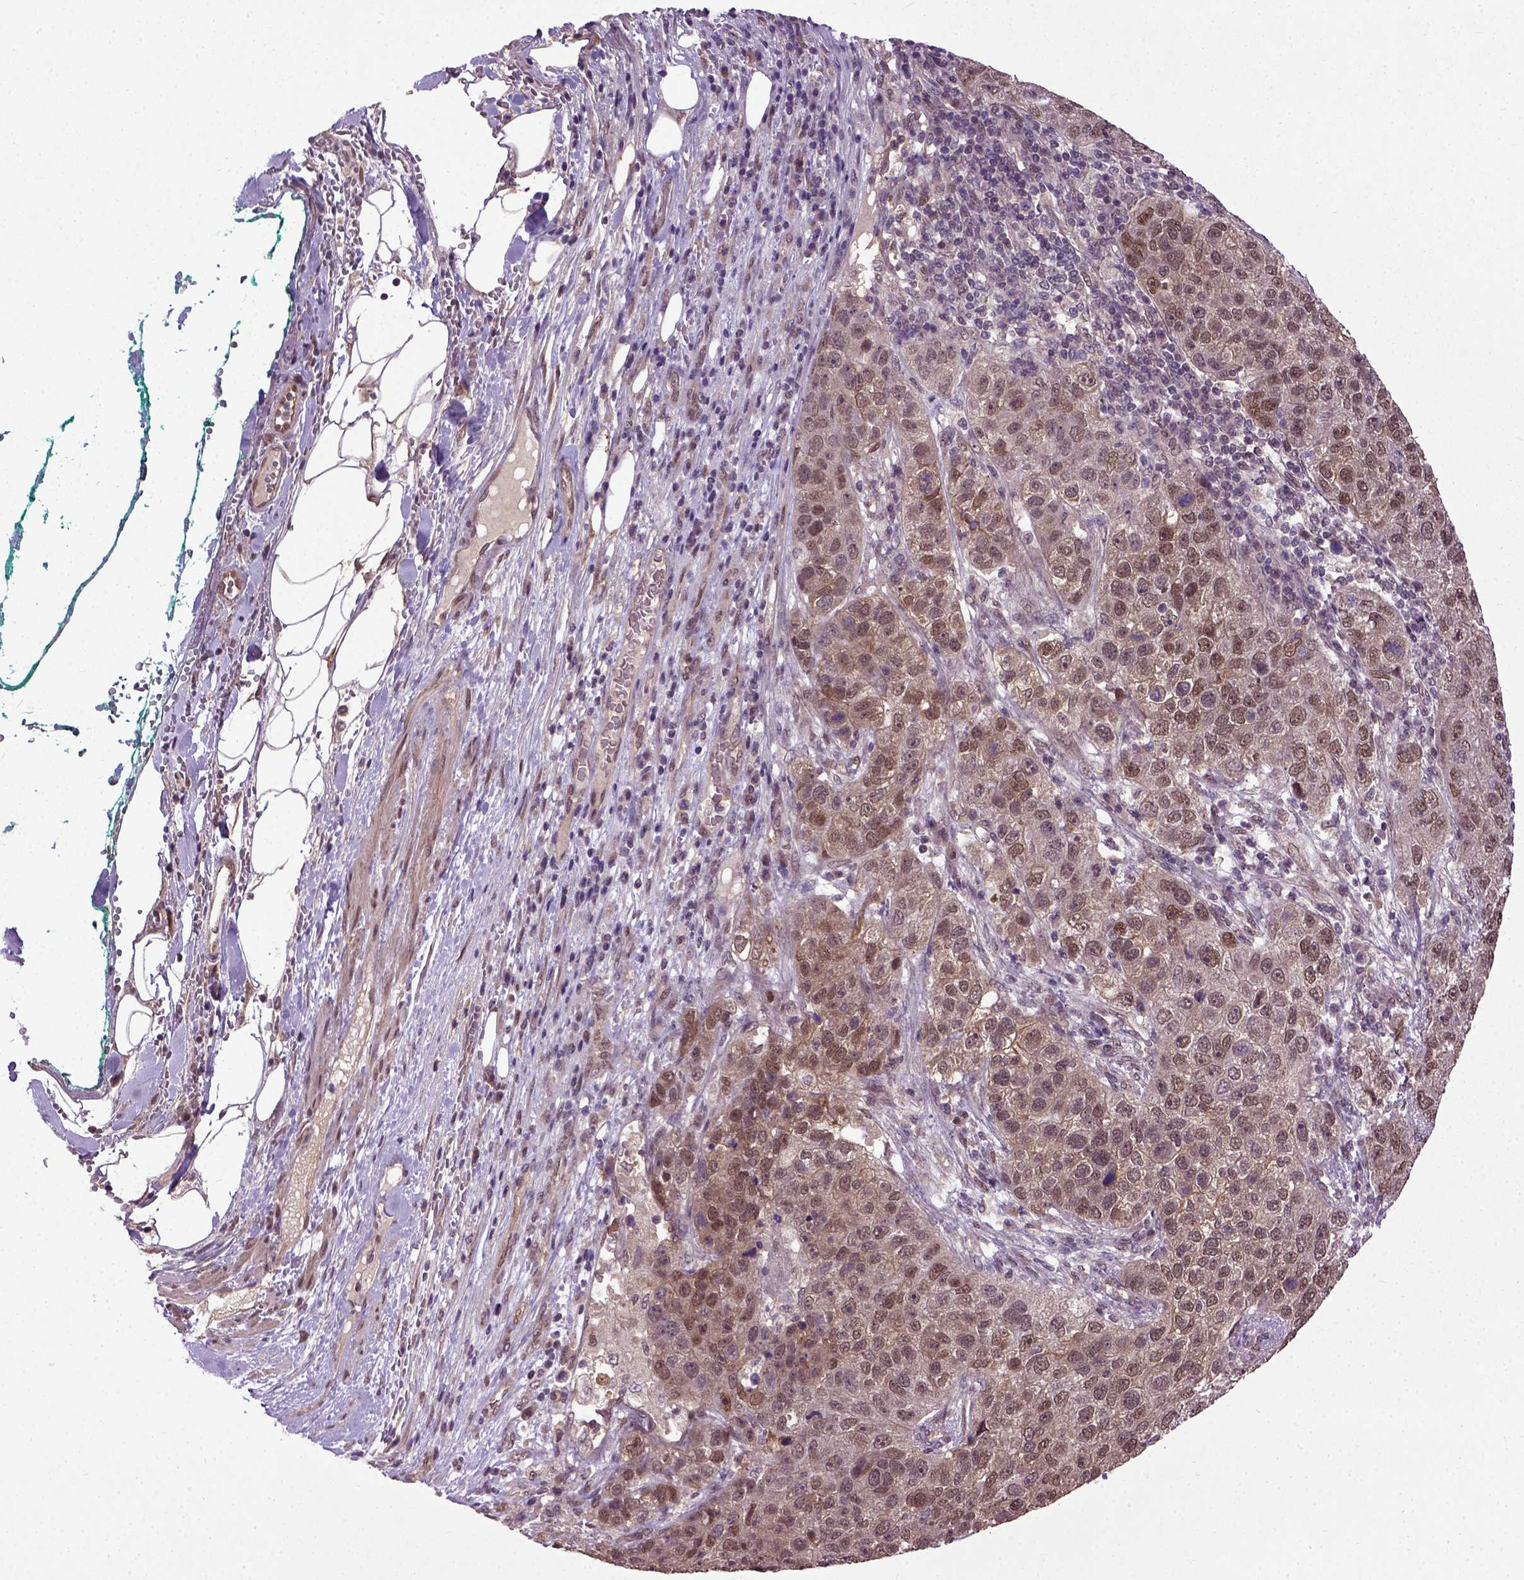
{"staining": {"intensity": "moderate", "quantity": ">75%", "location": "cytoplasmic/membranous,nuclear"}, "tissue": "pancreatic cancer", "cell_type": "Tumor cells", "image_type": "cancer", "snomed": [{"axis": "morphology", "description": "Adenocarcinoma, NOS"}, {"axis": "topography", "description": "Pancreas"}], "caption": "Adenocarcinoma (pancreatic) was stained to show a protein in brown. There is medium levels of moderate cytoplasmic/membranous and nuclear expression in about >75% of tumor cells. (Stains: DAB in brown, nuclei in blue, Microscopy: brightfield microscopy at high magnification).", "gene": "UBA3", "patient": {"sex": "female", "age": 61}}